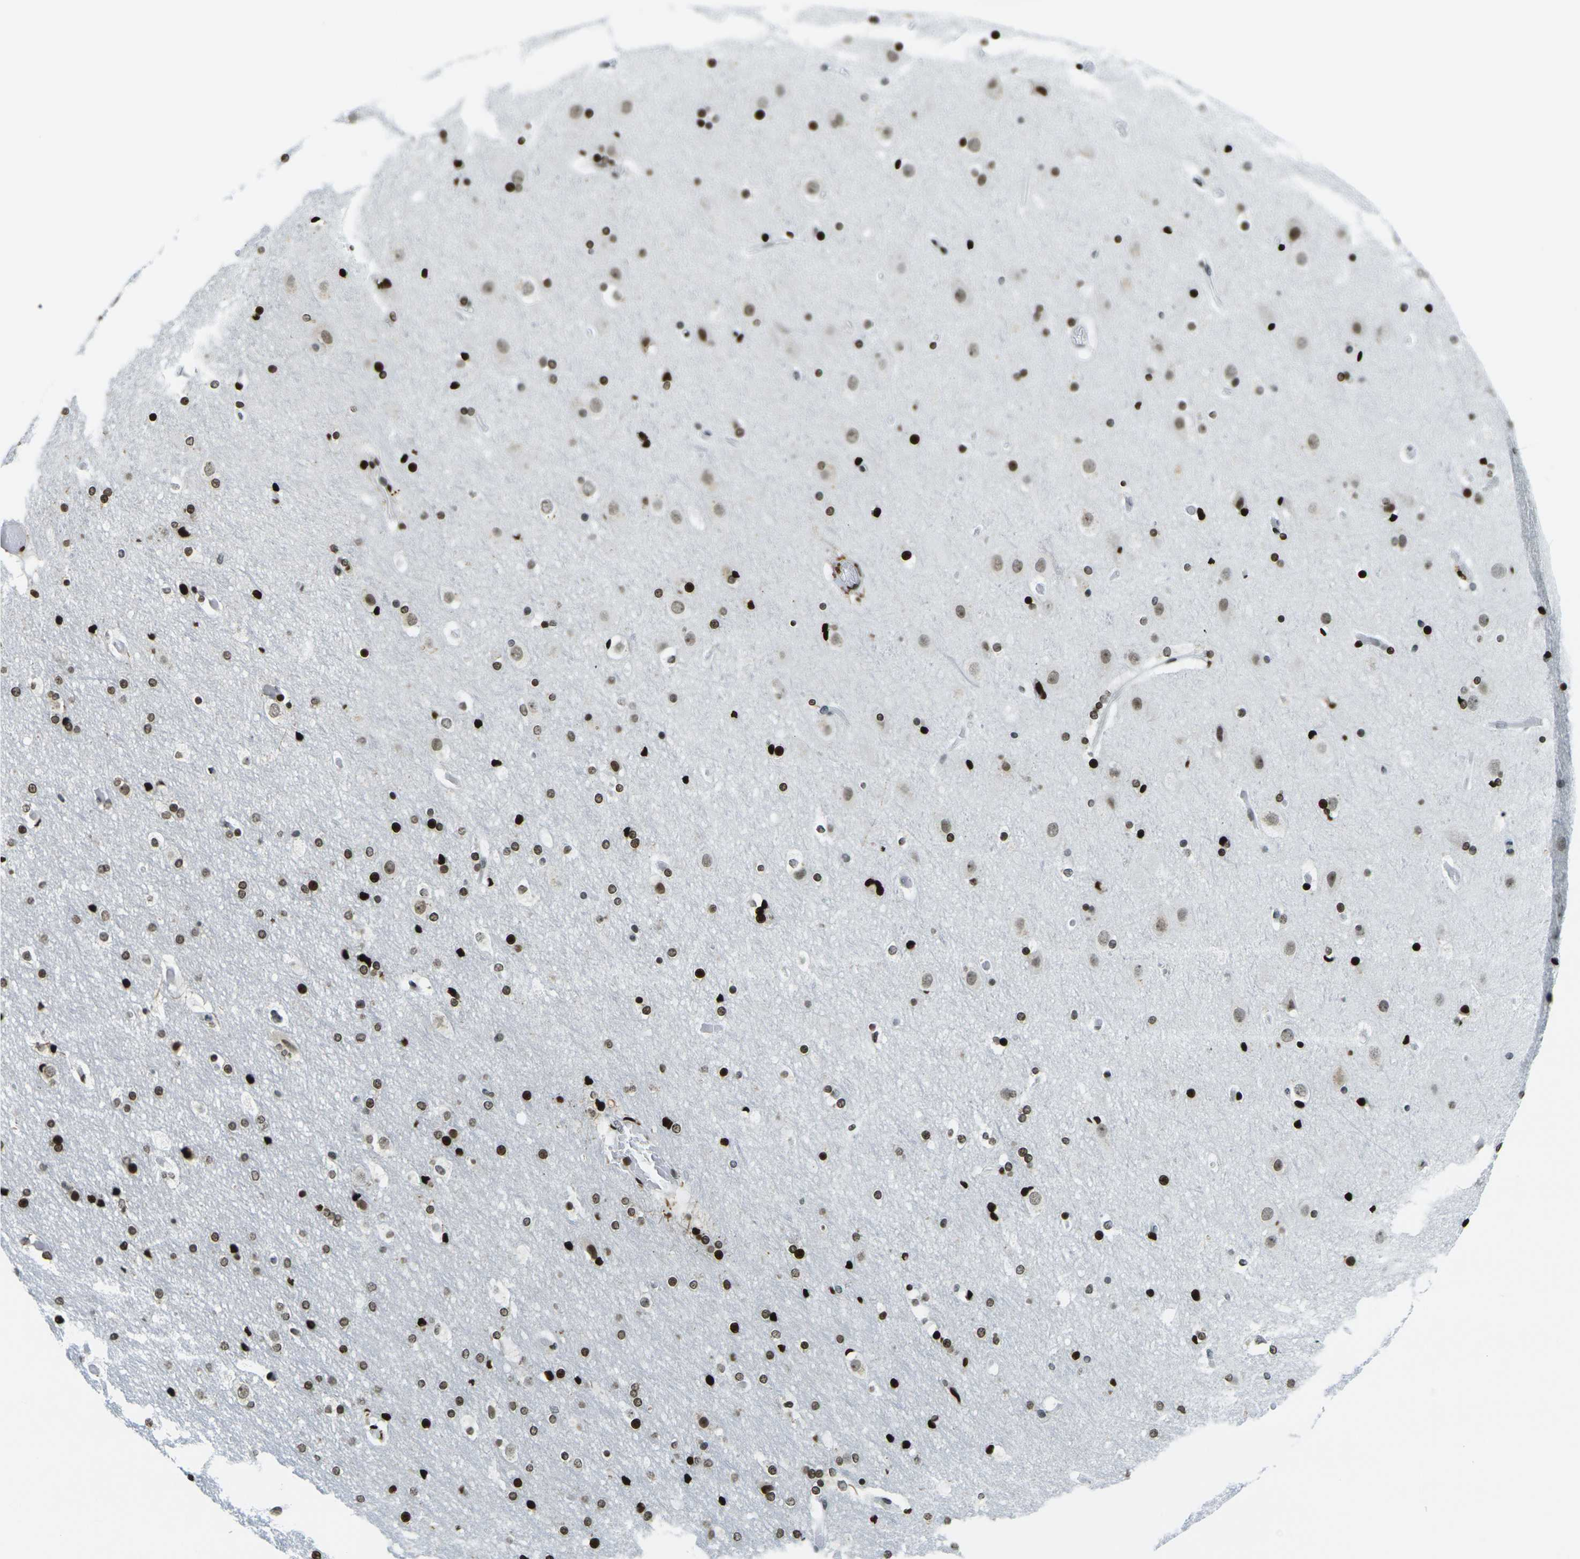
{"staining": {"intensity": "moderate", "quantity": ">75%", "location": "nuclear"}, "tissue": "cerebral cortex", "cell_type": "Endothelial cells", "image_type": "normal", "snomed": [{"axis": "morphology", "description": "Normal tissue, NOS"}, {"axis": "topography", "description": "Cerebral cortex"}], "caption": "Unremarkable cerebral cortex was stained to show a protein in brown. There is medium levels of moderate nuclear expression in approximately >75% of endothelial cells.", "gene": "H3", "patient": {"sex": "male", "age": 57}}